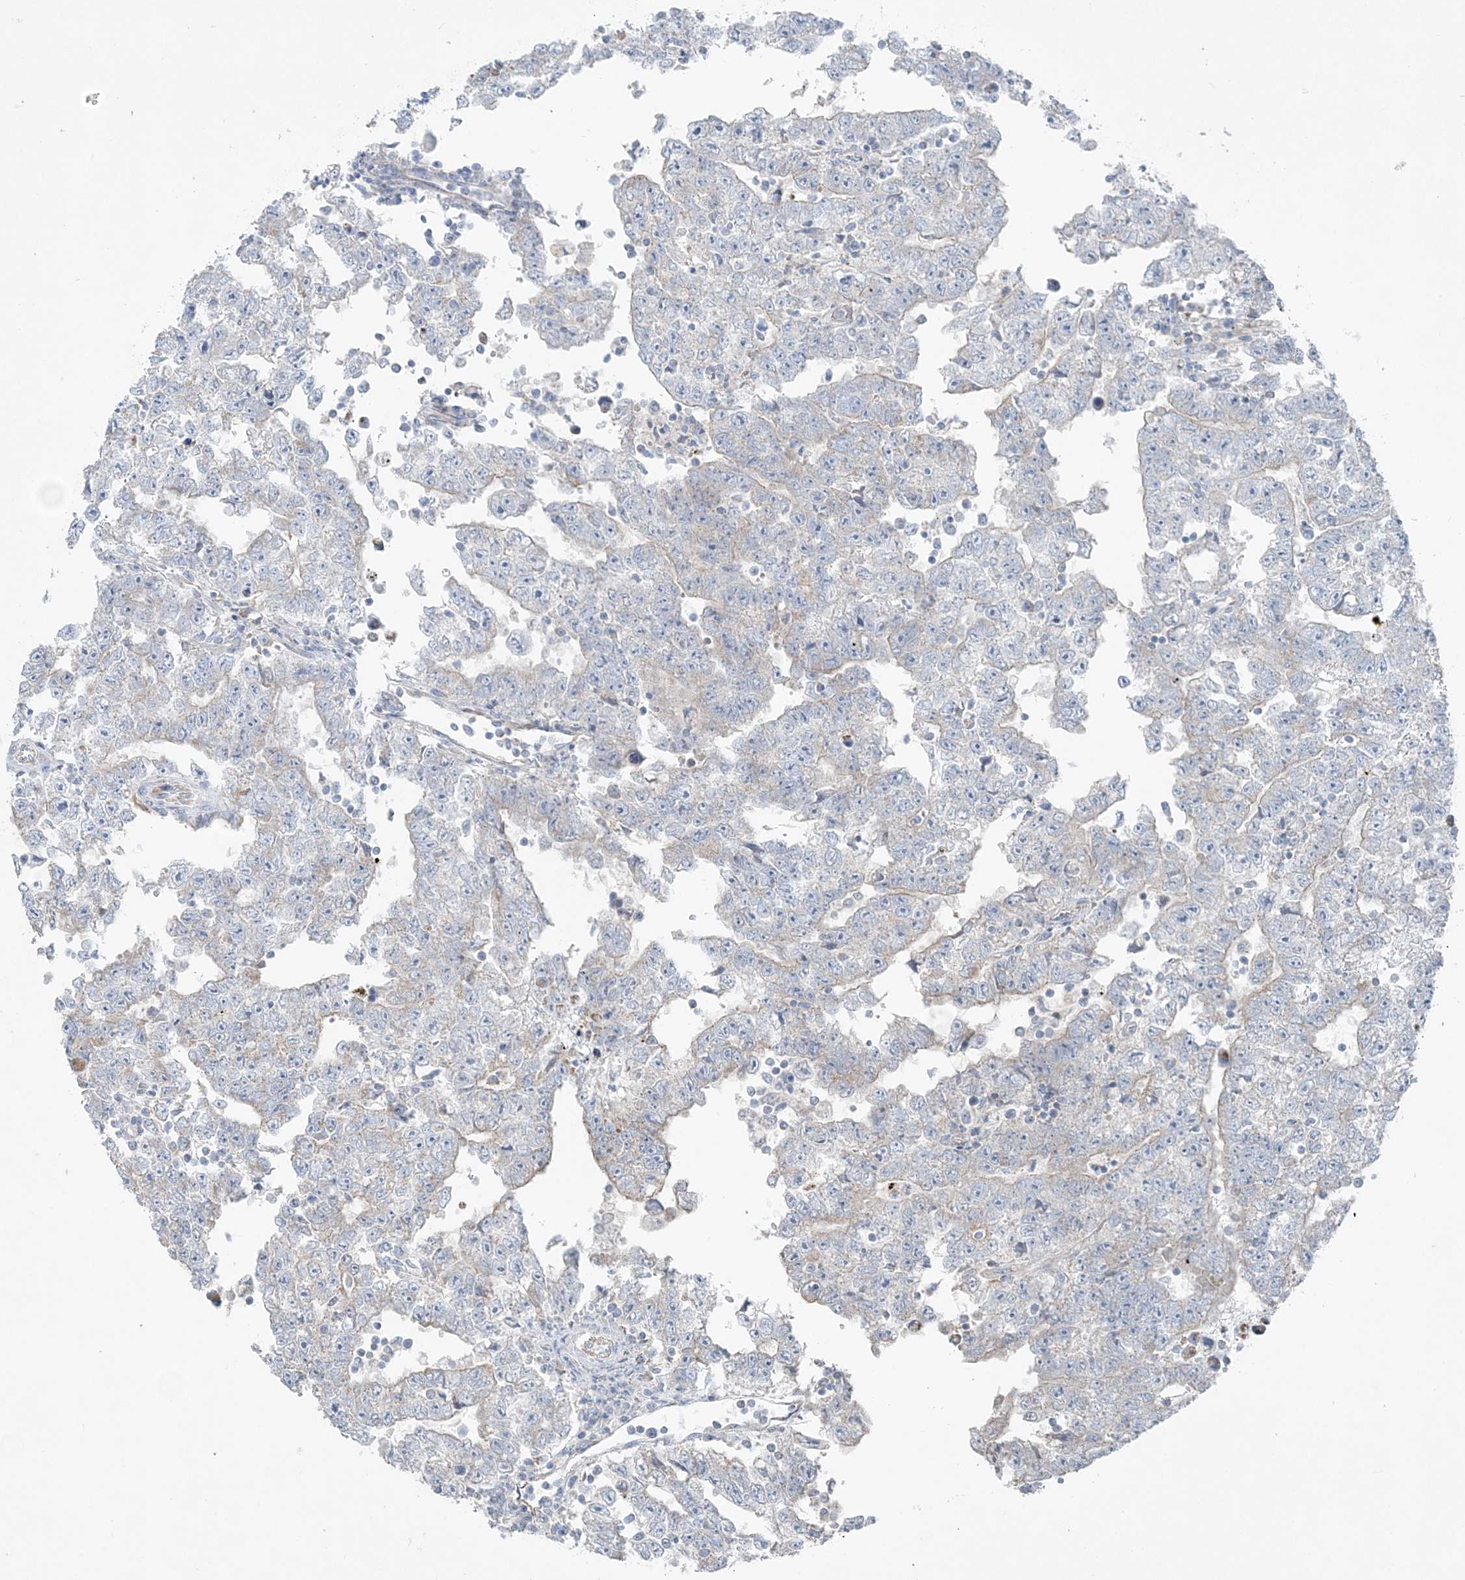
{"staining": {"intensity": "negative", "quantity": "none", "location": "none"}, "tissue": "testis cancer", "cell_type": "Tumor cells", "image_type": "cancer", "snomed": [{"axis": "morphology", "description": "Carcinoma, Embryonal, NOS"}, {"axis": "topography", "description": "Testis"}], "caption": "Immunohistochemistry (IHC) histopathology image of embryonal carcinoma (testis) stained for a protein (brown), which exhibits no expression in tumor cells.", "gene": "PCCB", "patient": {"sex": "male", "age": 25}}